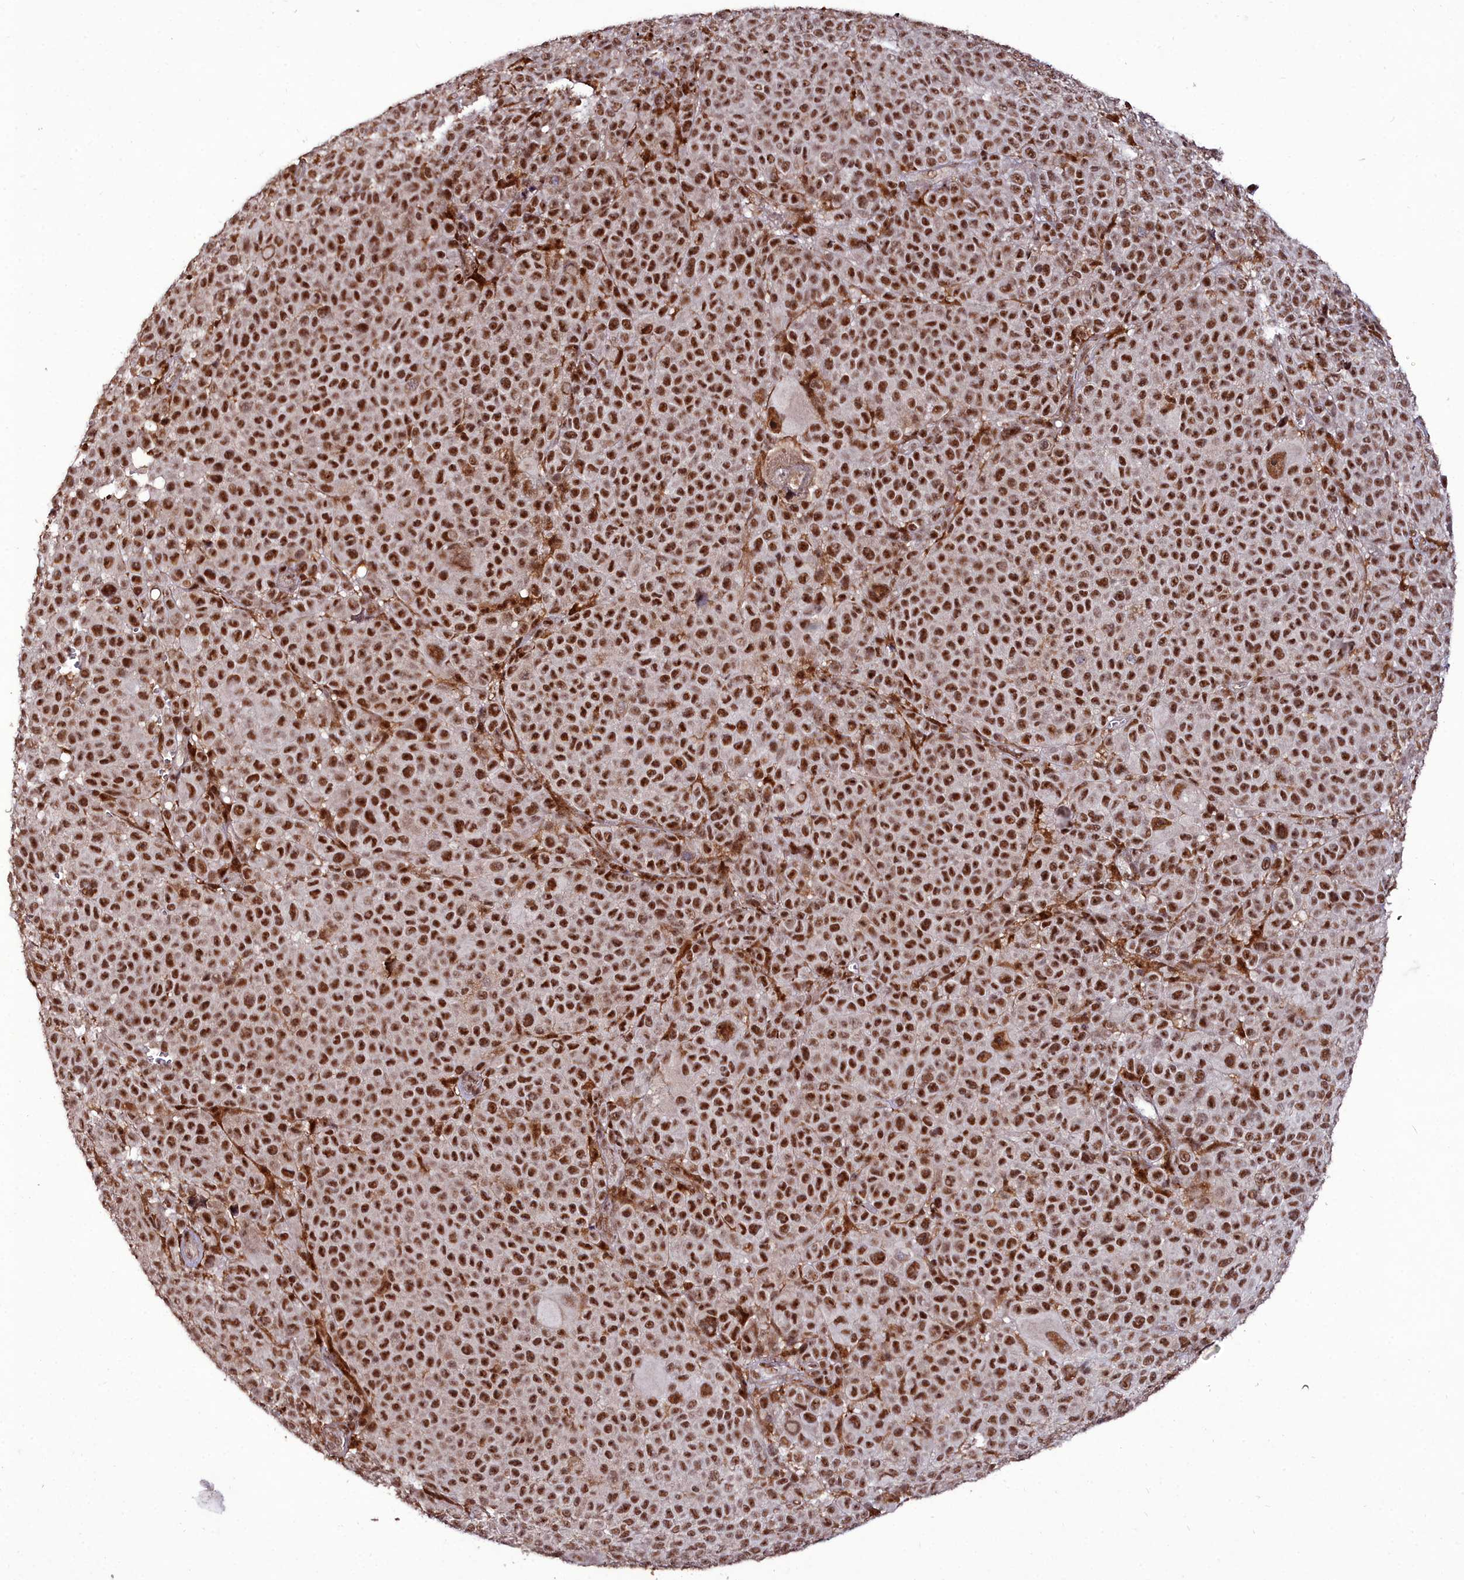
{"staining": {"intensity": "strong", "quantity": ">75%", "location": "nuclear"}, "tissue": "melanoma", "cell_type": "Tumor cells", "image_type": "cancer", "snomed": [{"axis": "morphology", "description": "Malignant melanoma, NOS"}, {"axis": "topography", "description": "Skin"}], "caption": "Melanoma stained with a brown dye exhibits strong nuclear positive staining in about >75% of tumor cells.", "gene": "CXXC1", "patient": {"sex": "female", "age": 94}}